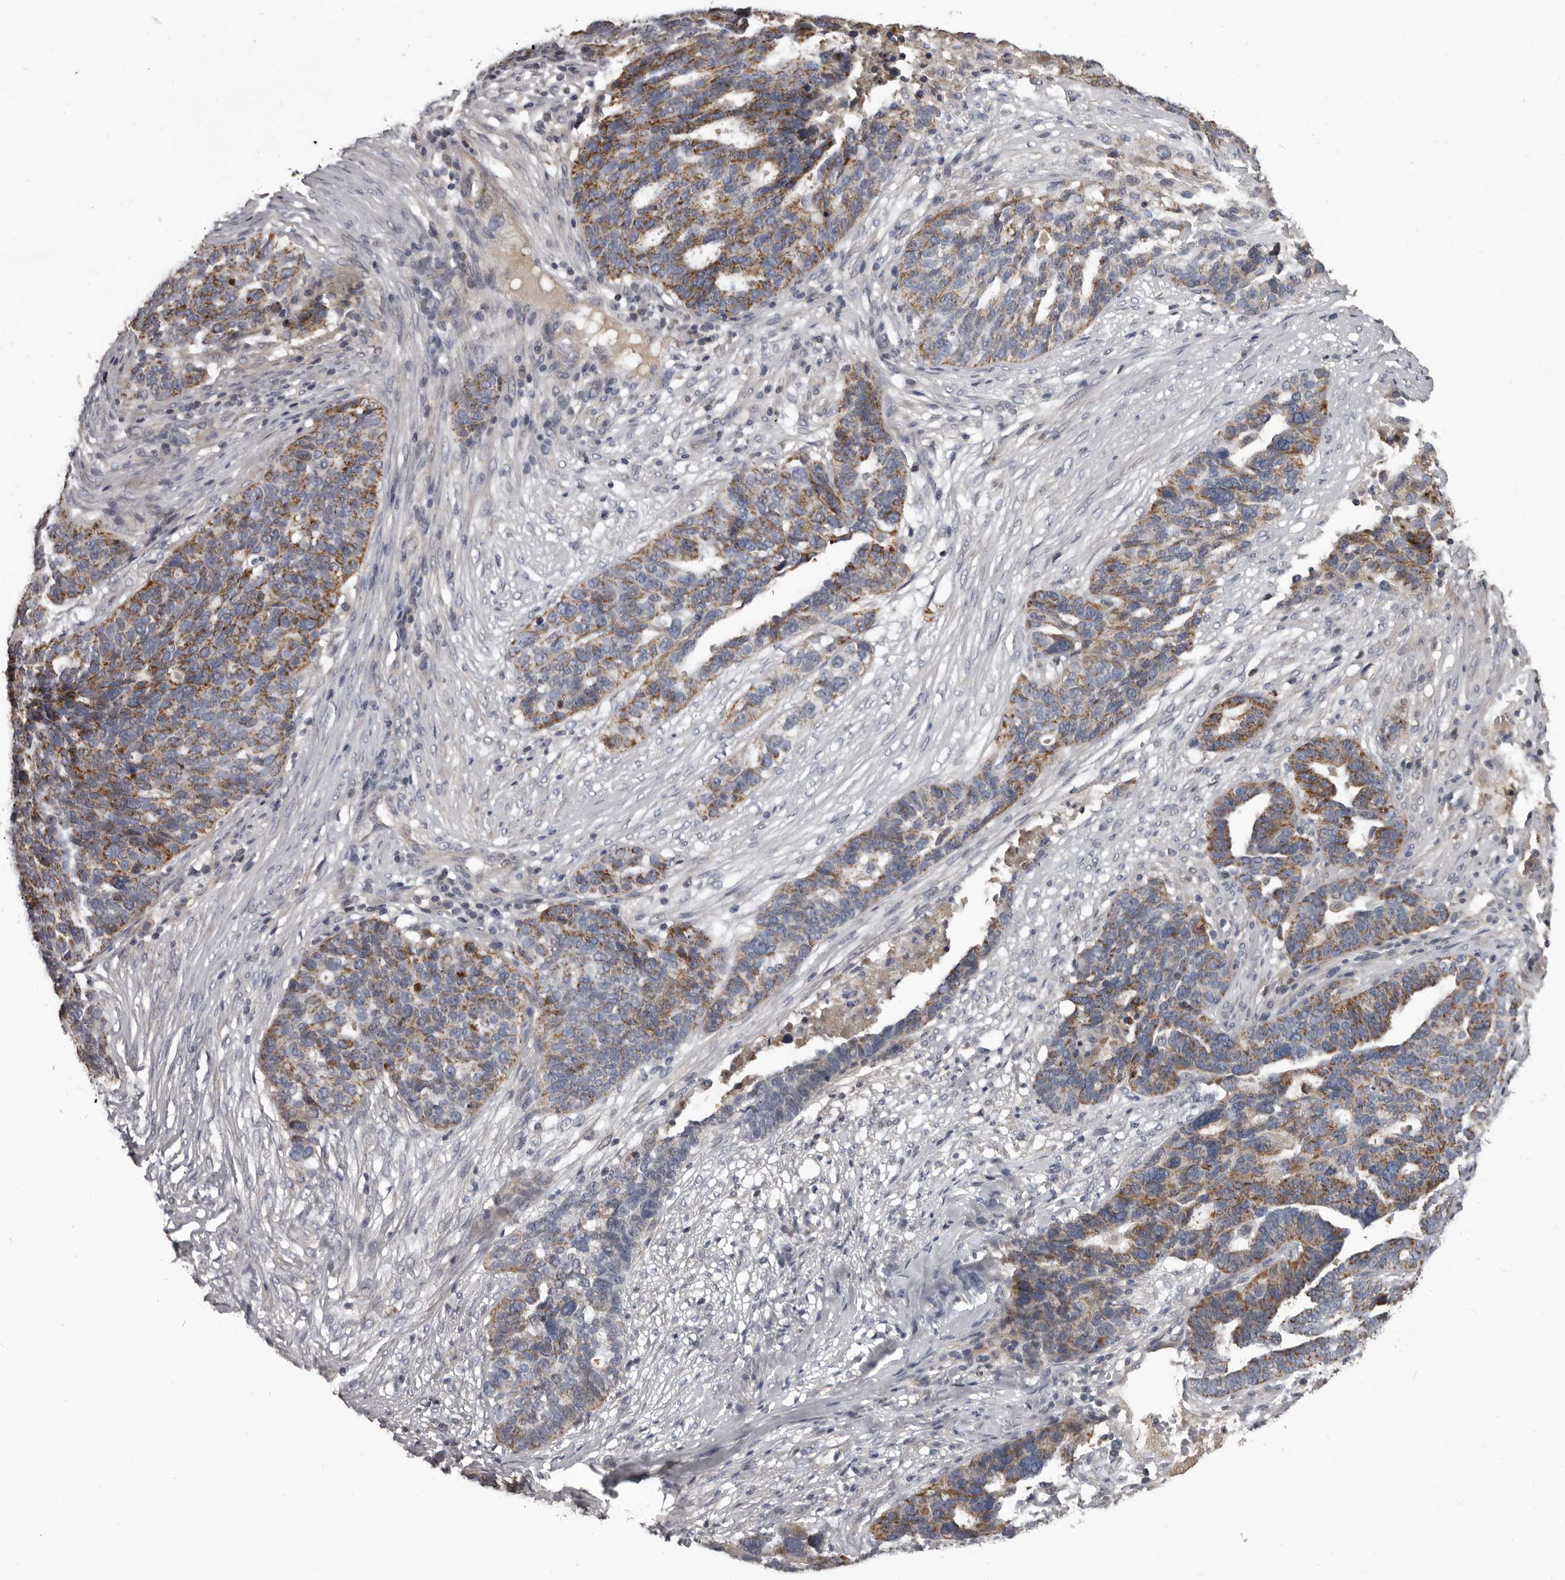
{"staining": {"intensity": "moderate", "quantity": ">75%", "location": "cytoplasmic/membranous"}, "tissue": "ovarian cancer", "cell_type": "Tumor cells", "image_type": "cancer", "snomed": [{"axis": "morphology", "description": "Cystadenocarcinoma, serous, NOS"}, {"axis": "topography", "description": "Ovary"}], "caption": "Tumor cells demonstrate medium levels of moderate cytoplasmic/membranous staining in about >75% of cells in human ovarian cancer (serous cystadenocarcinoma).", "gene": "ALDH5A1", "patient": {"sex": "female", "age": 59}}